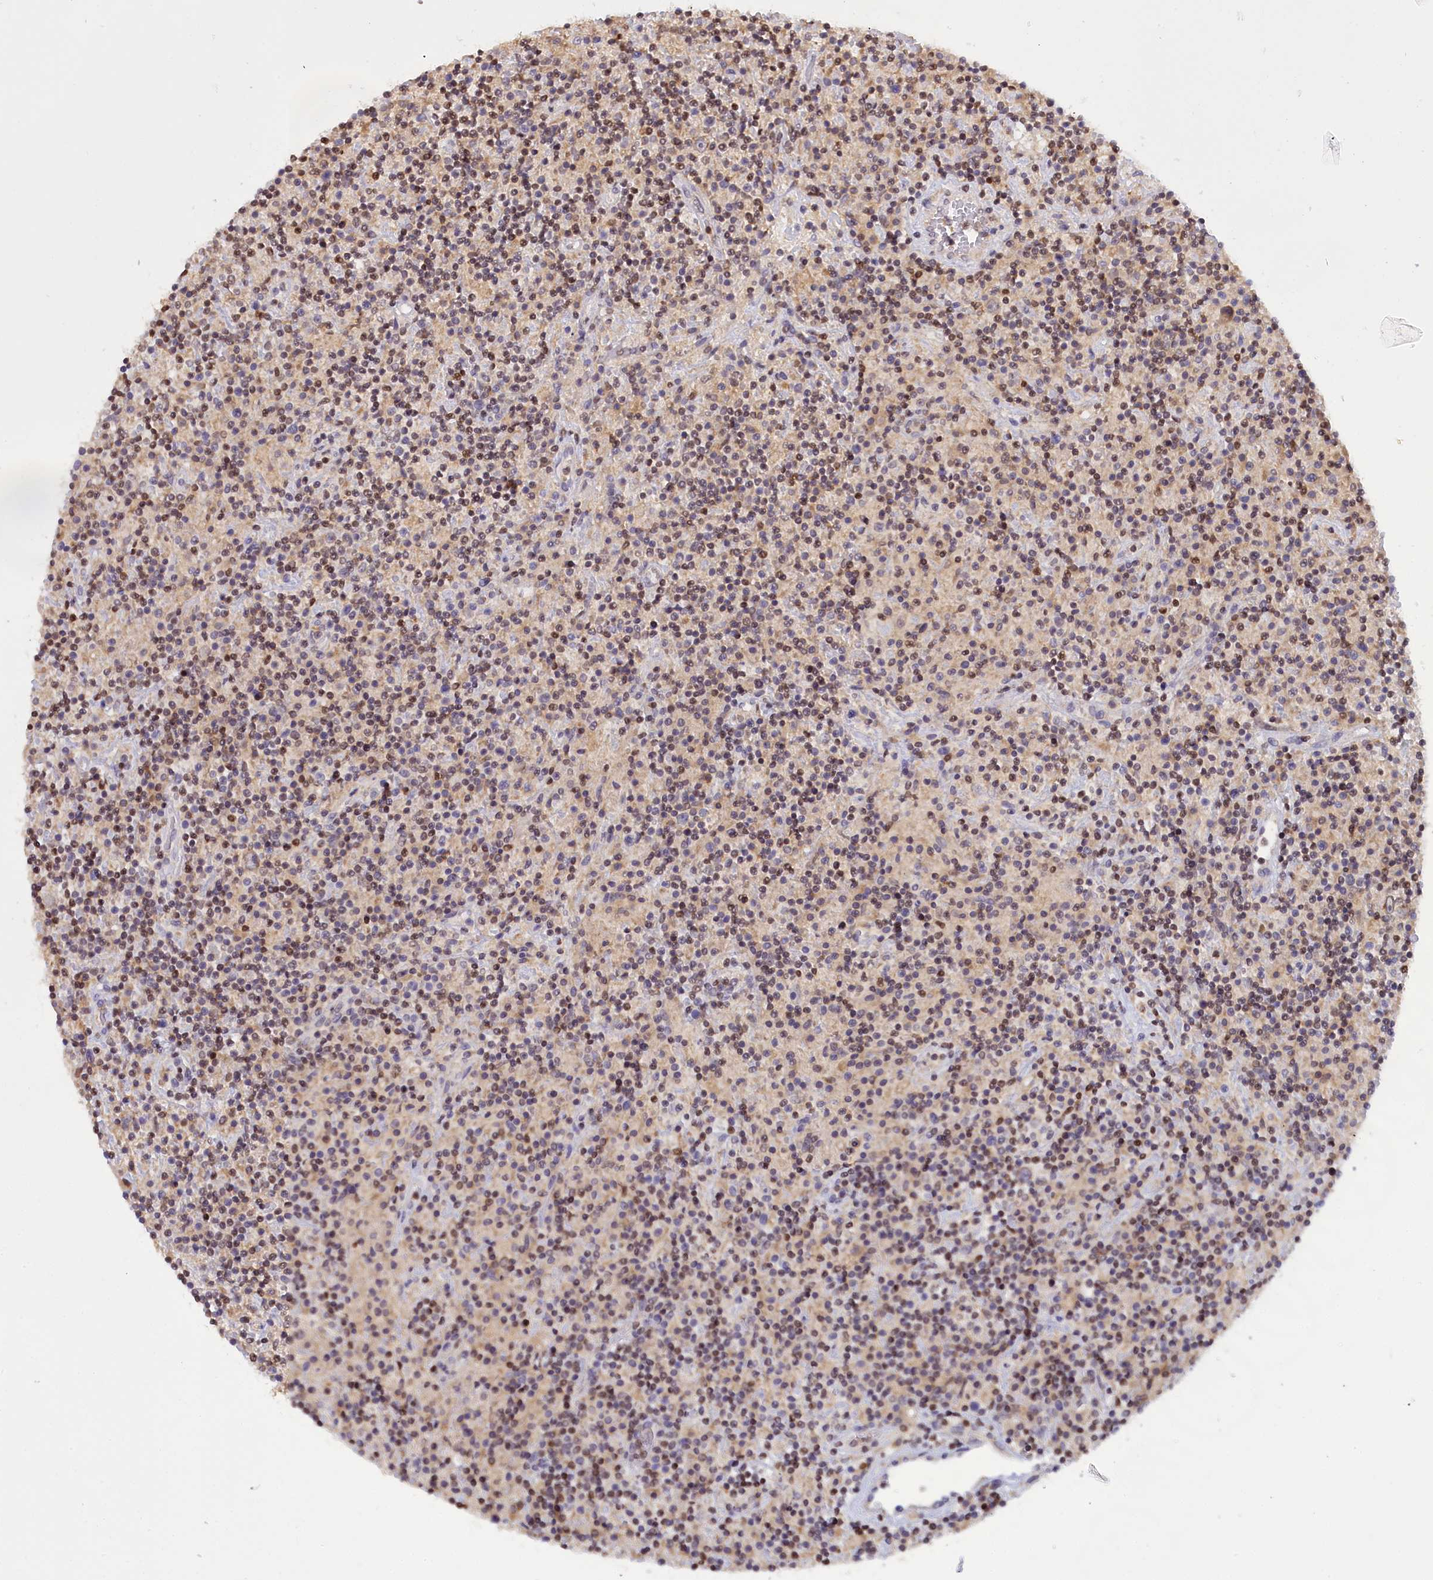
{"staining": {"intensity": "negative", "quantity": "none", "location": "none"}, "tissue": "lymphoma", "cell_type": "Tumor cells", "image_type": "cancer", "snomed": [{"axis": "morphology", "description": "Hodgkin's disease, NOS"}, {"axis": "topography", "description": "Lymph node"}], "caption": "IHC of human lymphoma displays no positivity in tumor cells.", "gene": "IZUMO2", "patient": {"sex": "male", "age": 70}}